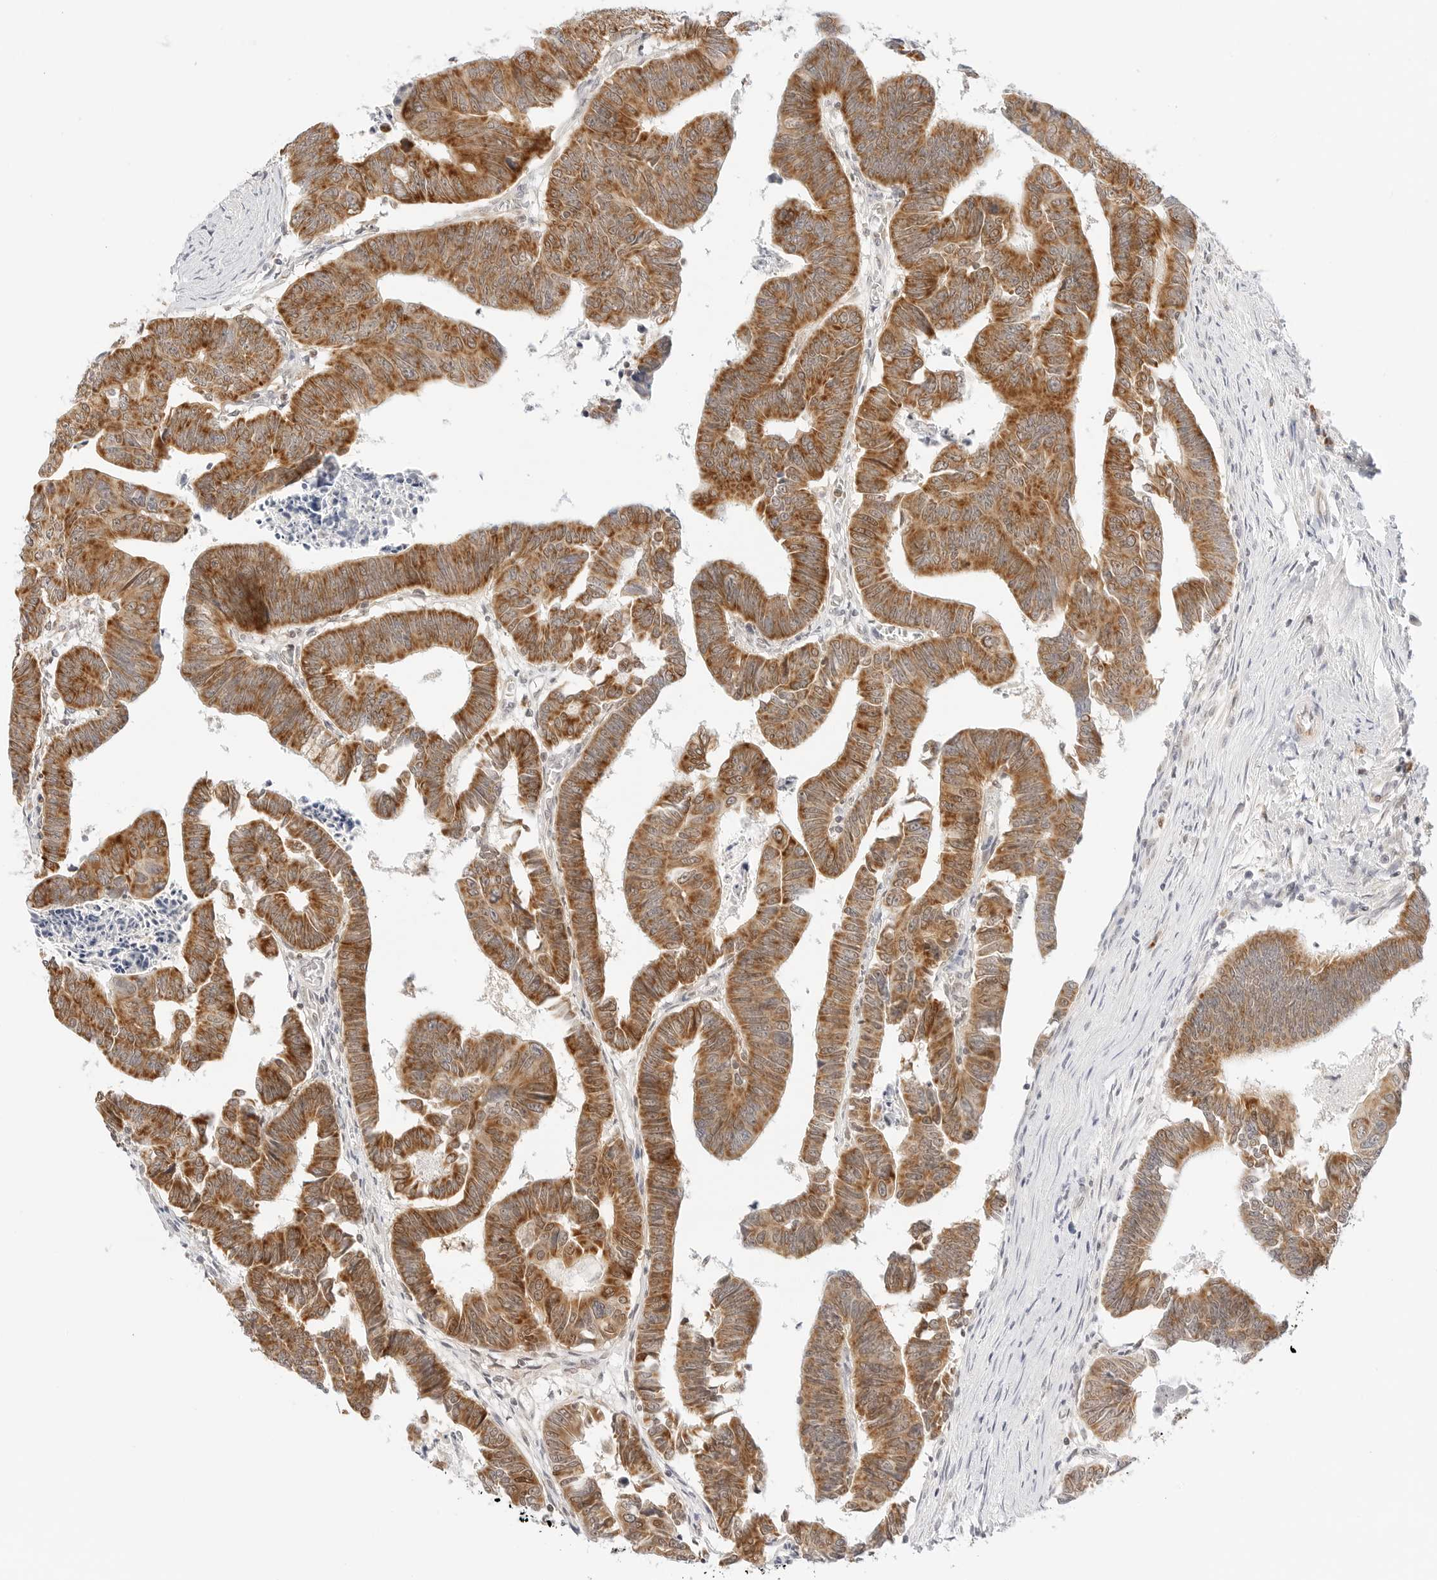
{"staining": {"intensity": "moderate", "quantity": ">75%", "location": "cytoplasmic/membranous"}, "tissue": "colorectal cancer", "cell_type": "Tumor cells", "image_type": "cancer", "snomed": [{"axis": "morphology", "description": "Adenocarcinoma, NOS"}, {"axis": "topography", "description": "Rectum"}], "caption": "A micrograph of human adenocarcinoma (colorectal) stained for a protein reveals moderate cytoplasmic/membranous brown staining in tumor cells.", "gene": "FH", "patient": {"sex": "female", "age": 65}}